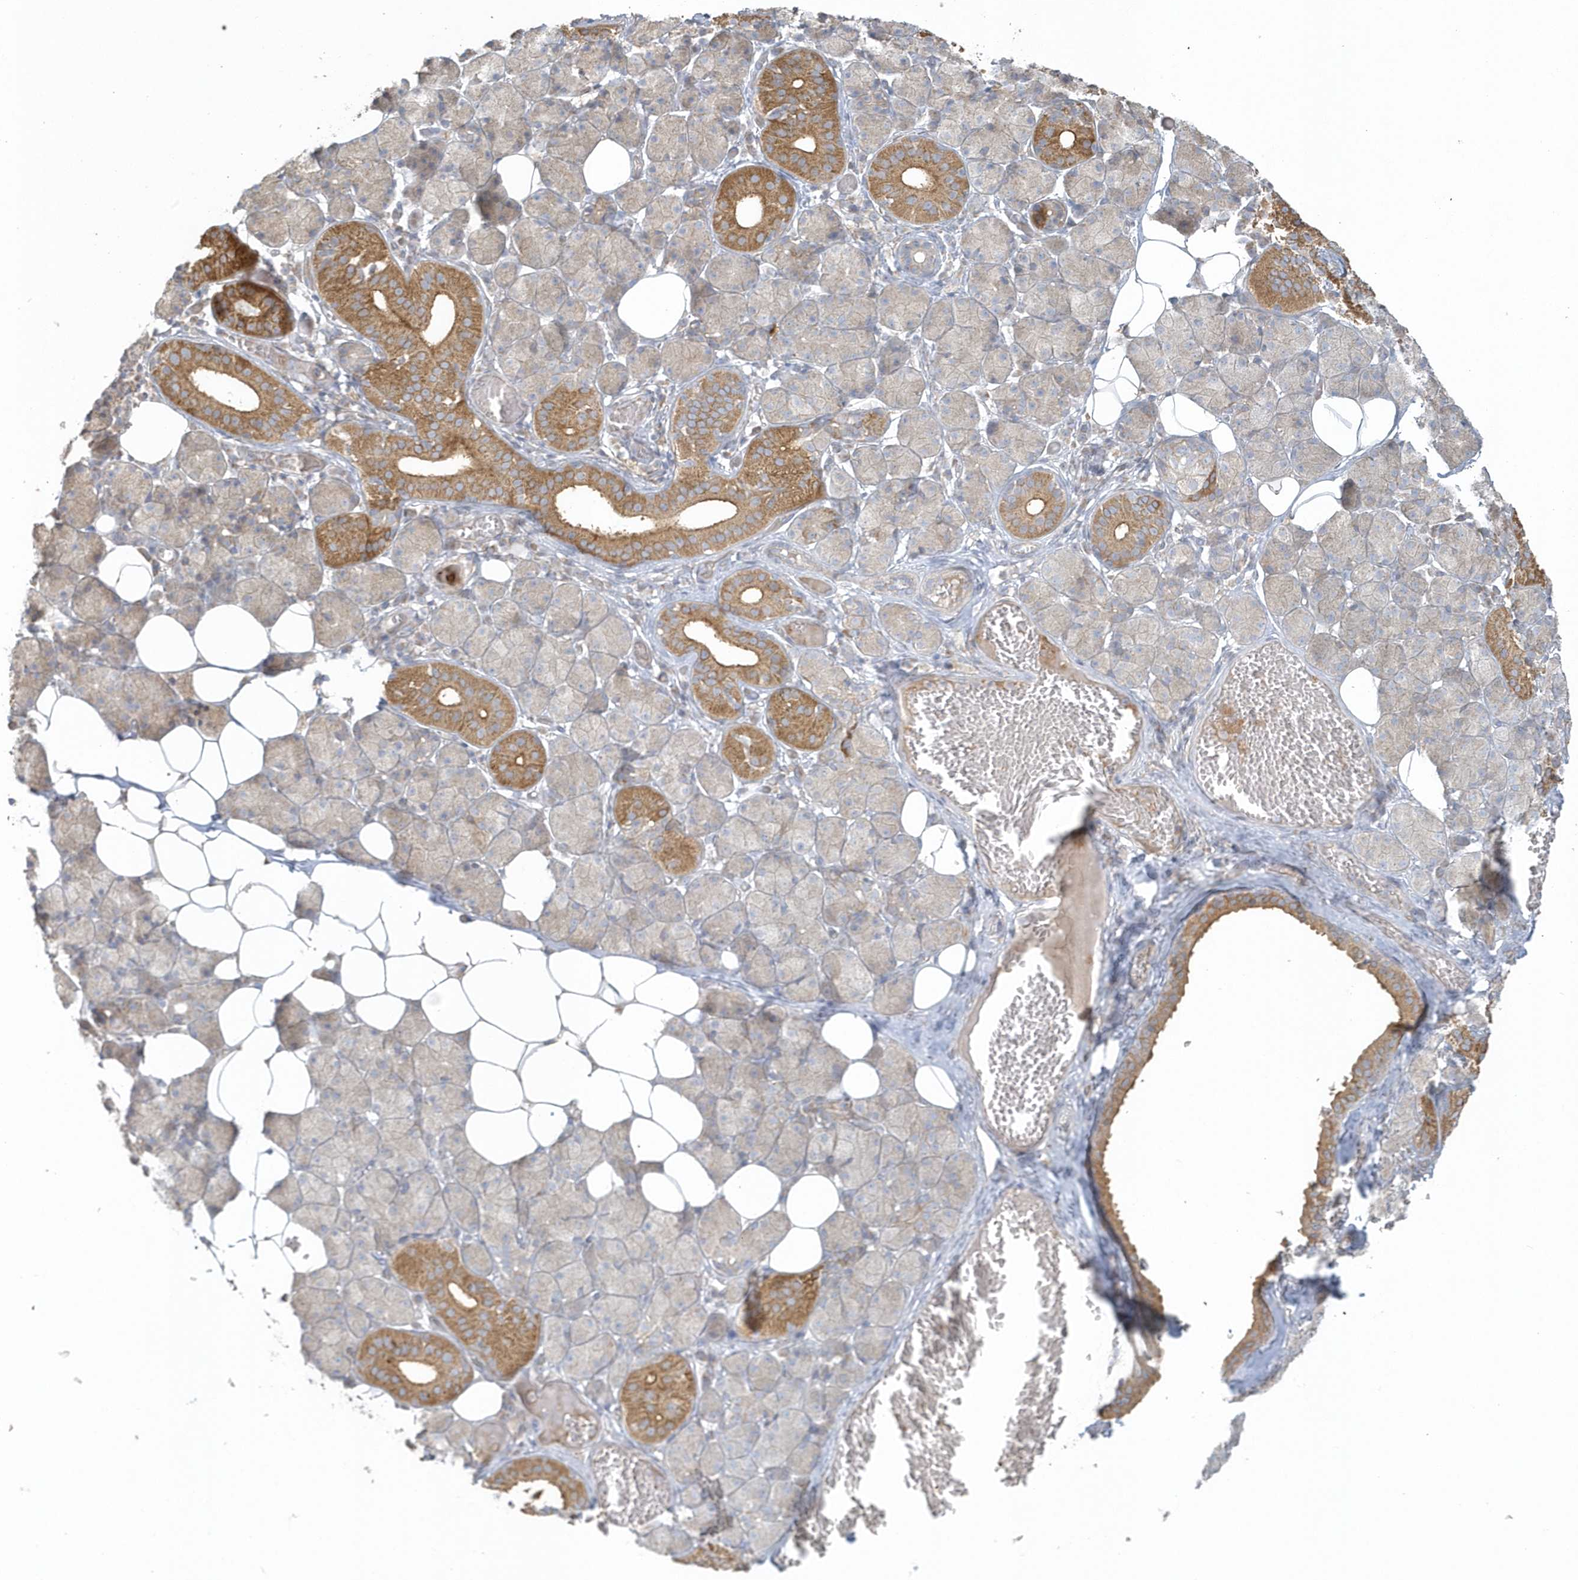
{"staining": {"intensity": "moderate", "quantity": "25%-75%", "location": "cytoplasmic/membranous"}, "tissue": "salivary gland", "cell_type": "Glandular cells", "image_type": "normal", "snomed": [{"axis": "morphology", "description": "Normal tissue, NOS"}, {"axis": "topography", "description": "Salivary gland"}], "caption": "Moderate cytoplasmic/membranous positivity for a protein is identified in approximately 25%-75% of glandular cells of benign salivary gland using immunohistochemistry (IHC).", "gene": "BLTP3A", "patient": {"sex": "female", "age": 33}}